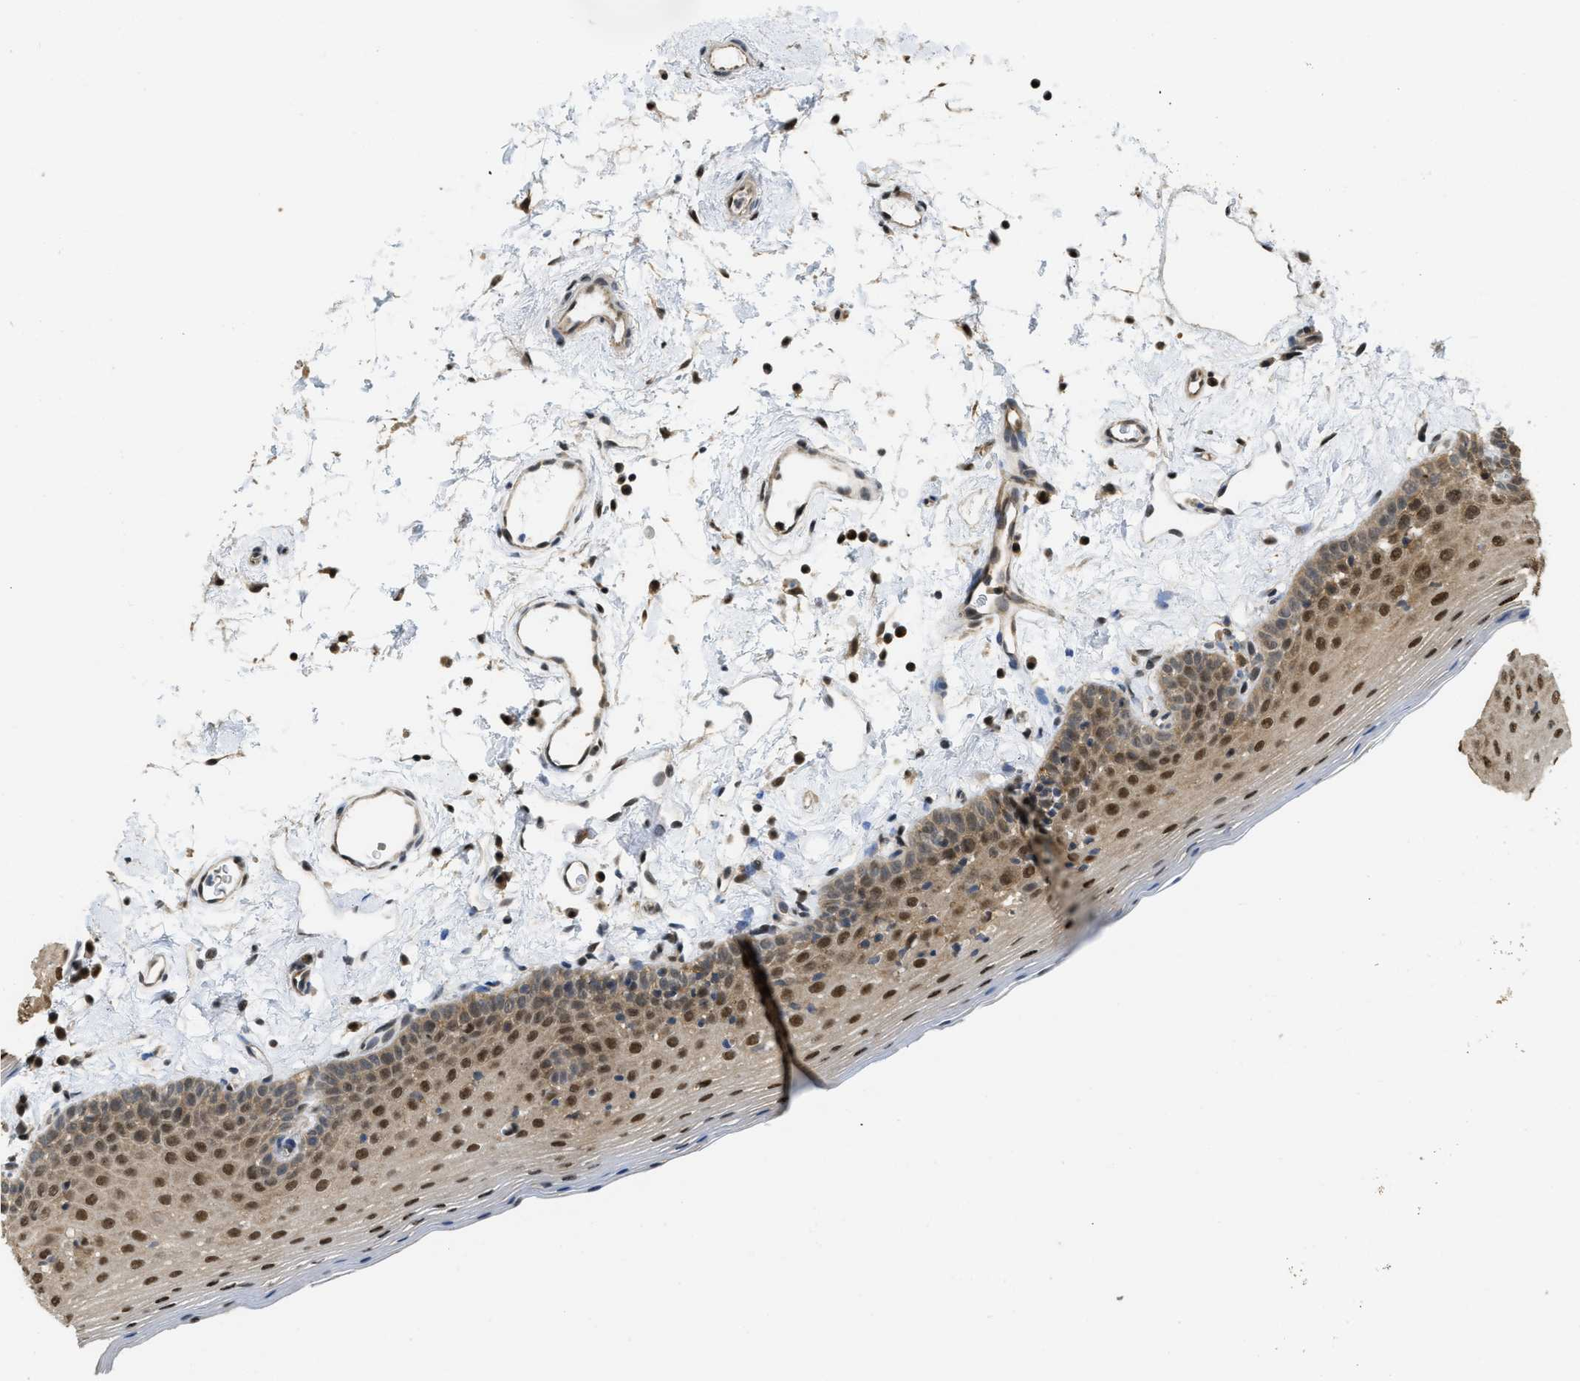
{"staining": {"intensity": "moderate", "quantity": ">75%", "location": "nuclear"}, "tissue": "oral mucosa", "cell_type": "Squamous epithelial cells", "image_type": "normal", "snomed": [{"axis": "morphology", "description": "Normal tissue, NOS"}, {"axis": "topography", "description": "Oral tissue"}], "caption": "Protein expression analysis of benign oral mucosa shows moderate nuclear positivity in about >75% of squamous epithelial cells.", "gene": "PSMC5", "patient": {"sex": "male", "age": 66}}